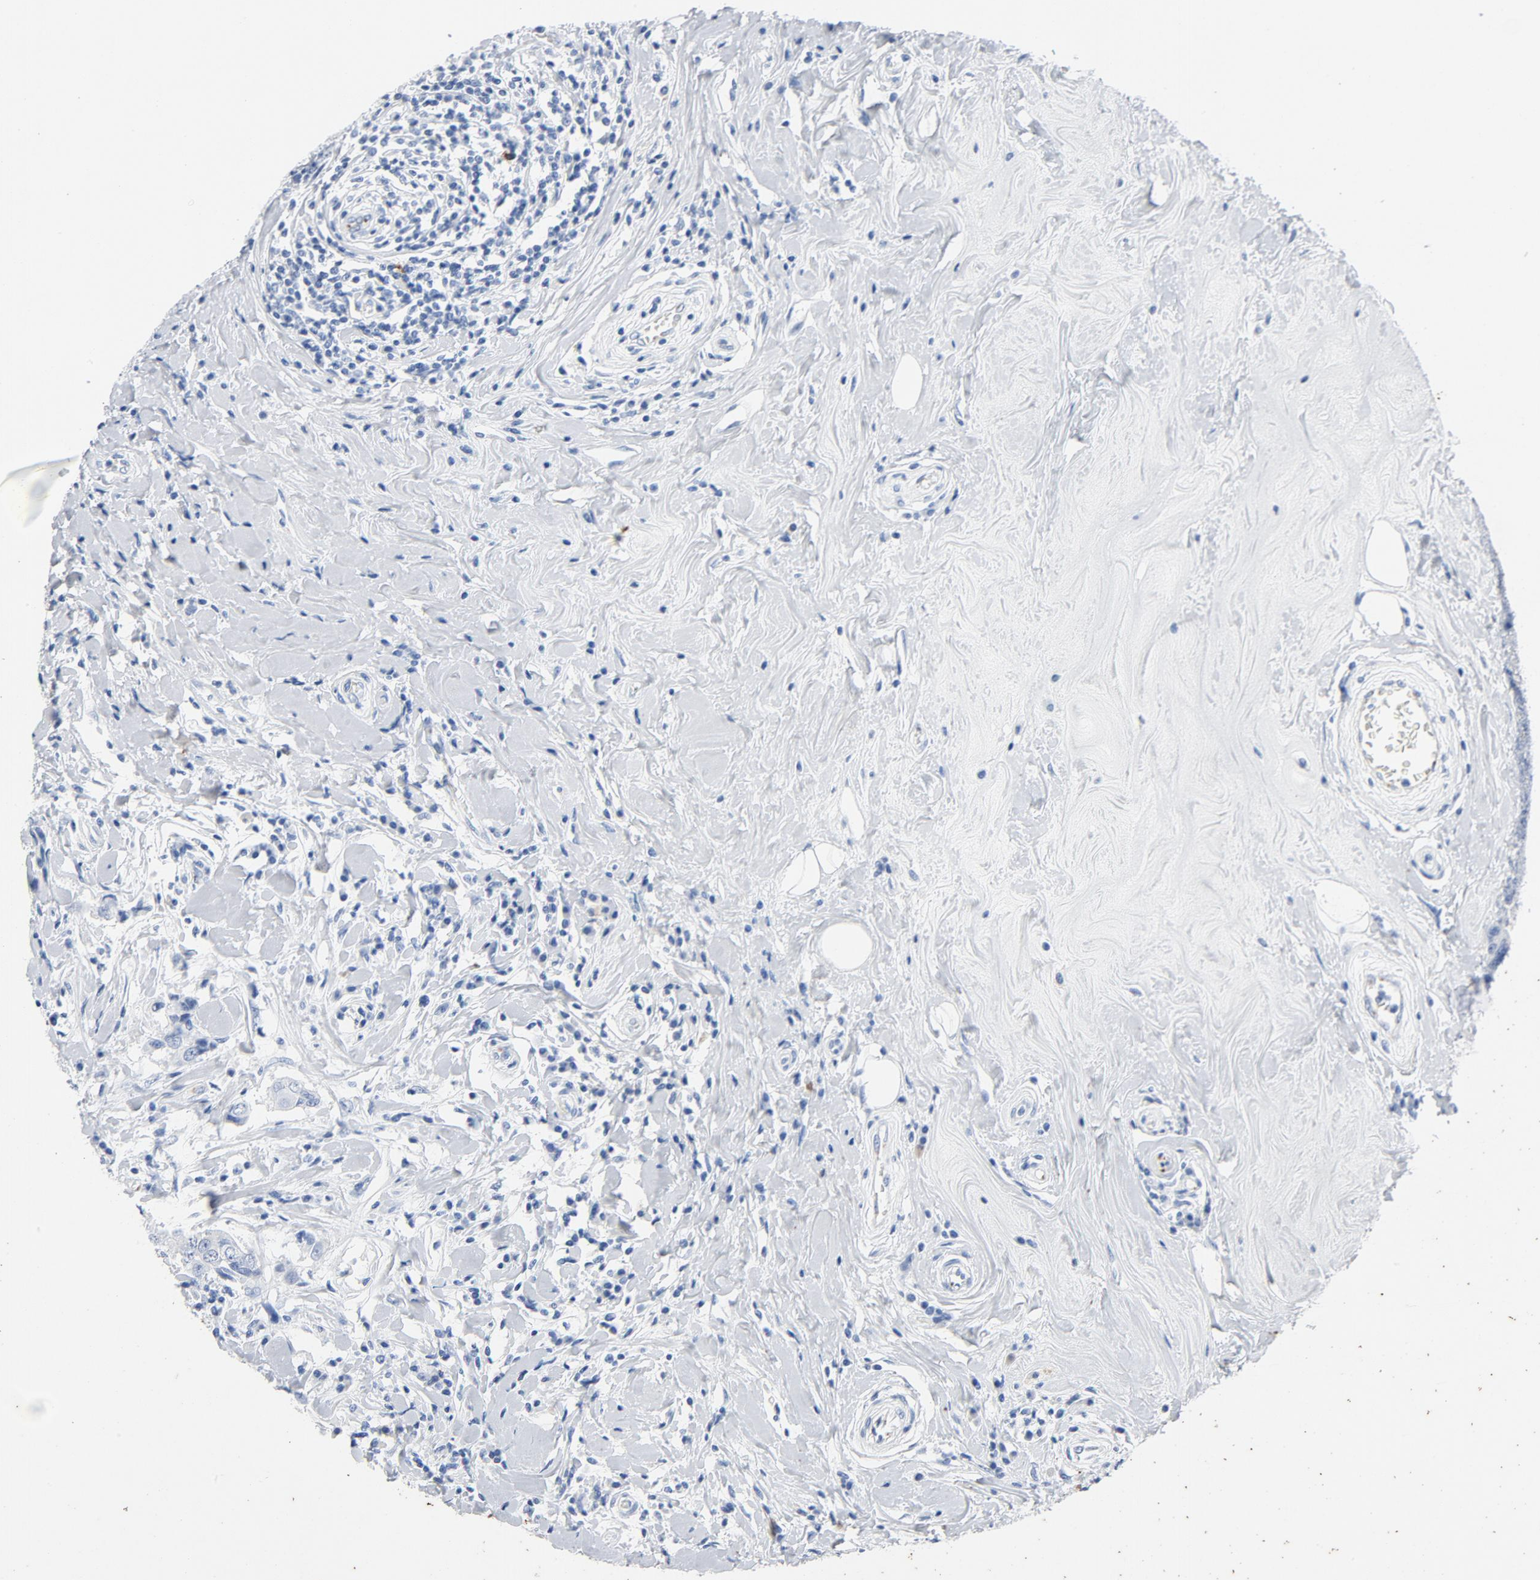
{"staining": {"intensity": "negative", "quantity": "none", "location": "none"}, "tissue": "breast cancer", "cell_type": "Tumor cells", "image_type": "cancer", "snomed": [{"axis": "morphology", "description": "Duct carcinoma"}, {"axis": "topography", "description": "Breast"}], "caption": "A micrograph of breast cancer (invasive ductal carcinoma) stained for a protein shows no brown staining in tumor cells.", "gene": "PTPRB", "patient": {"sex": "female", "age": 27}}